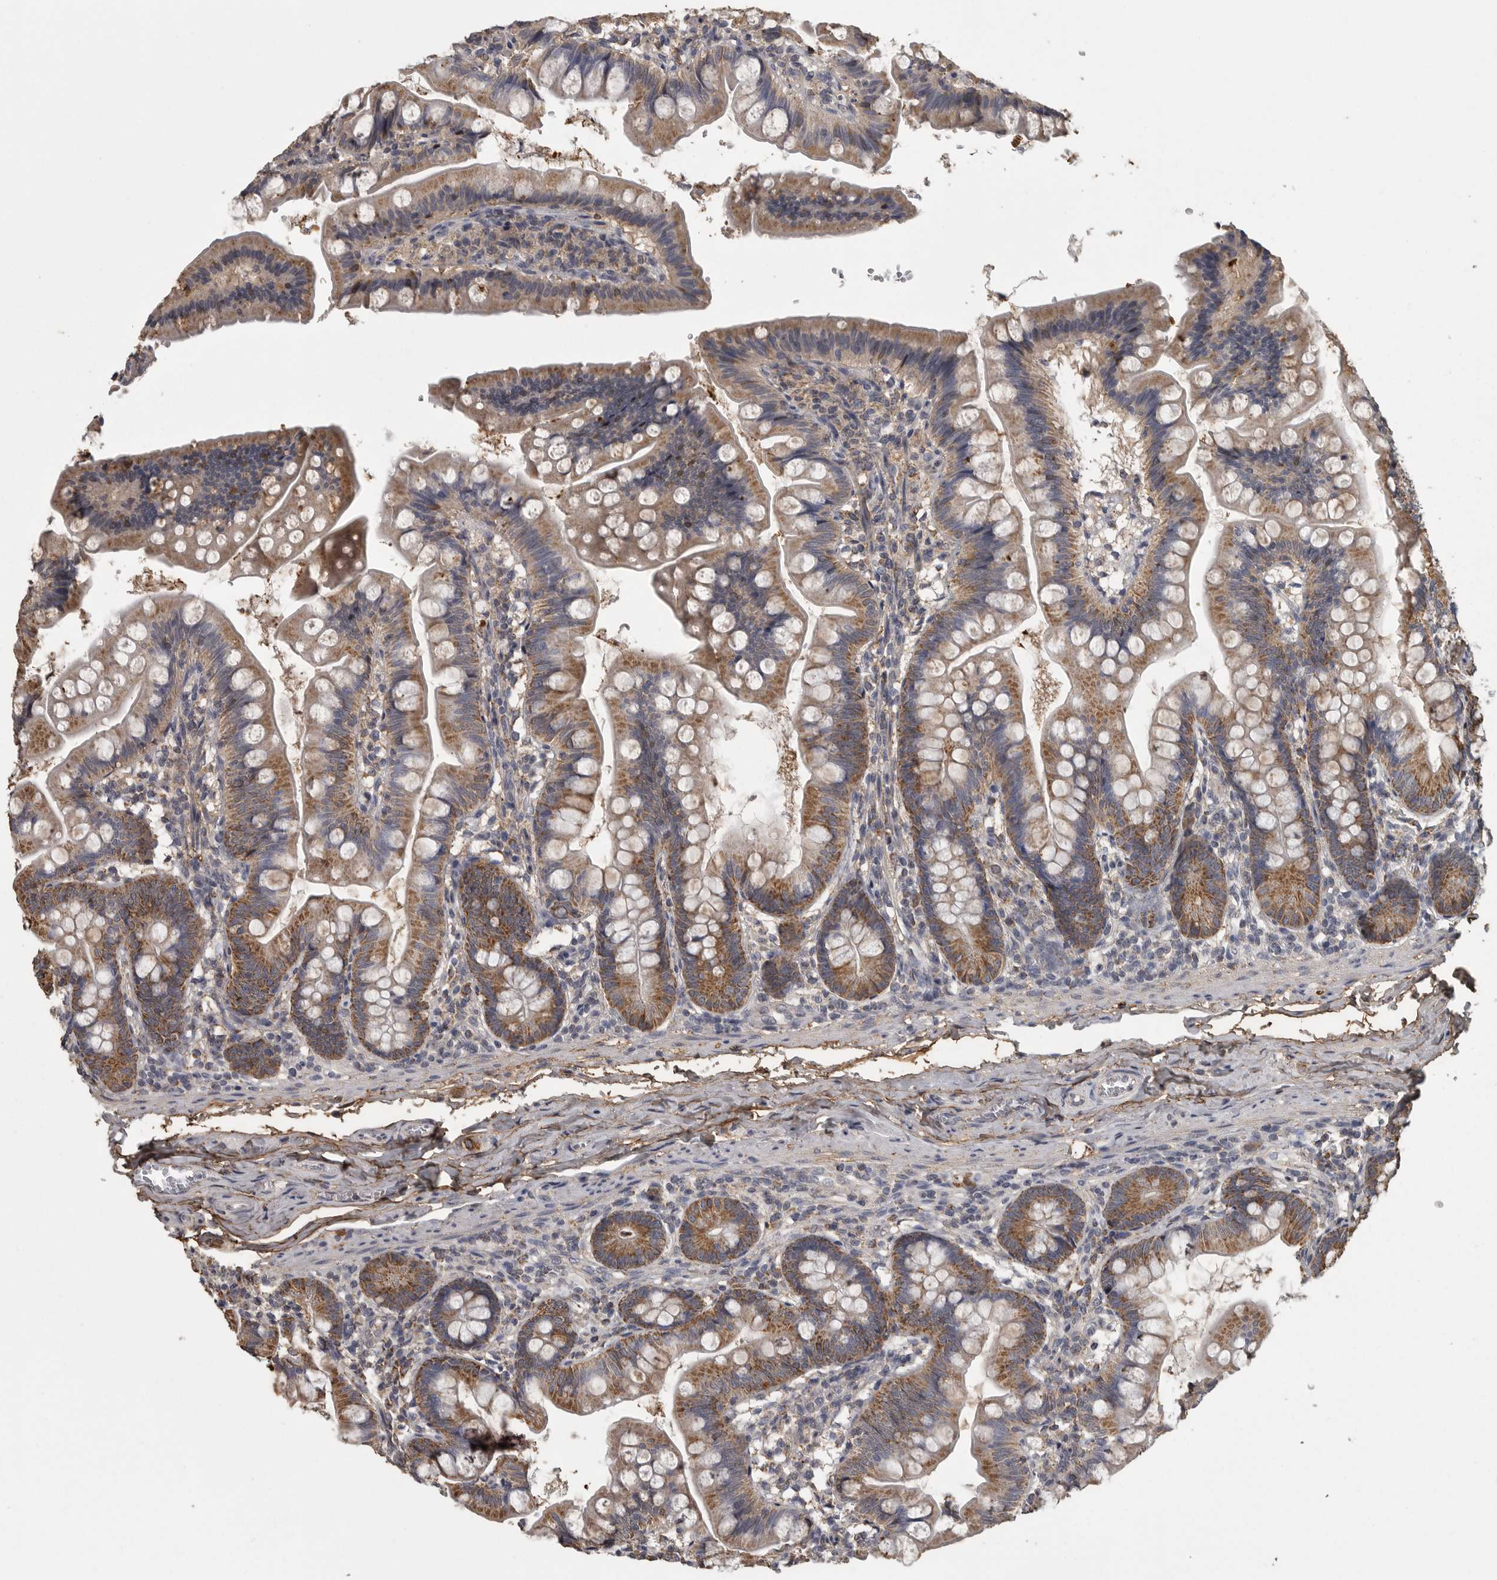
{"staining": {"intensity": "moderate", "quantity": ">75%", "location": "cytoplasmic/membranous"}, "tissue": "small intestine", "cell_type": "Glandular cells", "image_type": "normal", "snomed": [{"axis": "morphology", "description": "Normal tissue, NOS"}, {"axis": "topography", "description": "Small intestine"}], "caption": "Moderate cytoplasmic/membranous protein staining is identified in about >75% of glandular cells in small intestine.", "gene": "FRK", "patient": {"sex": "male", "age": 7}}